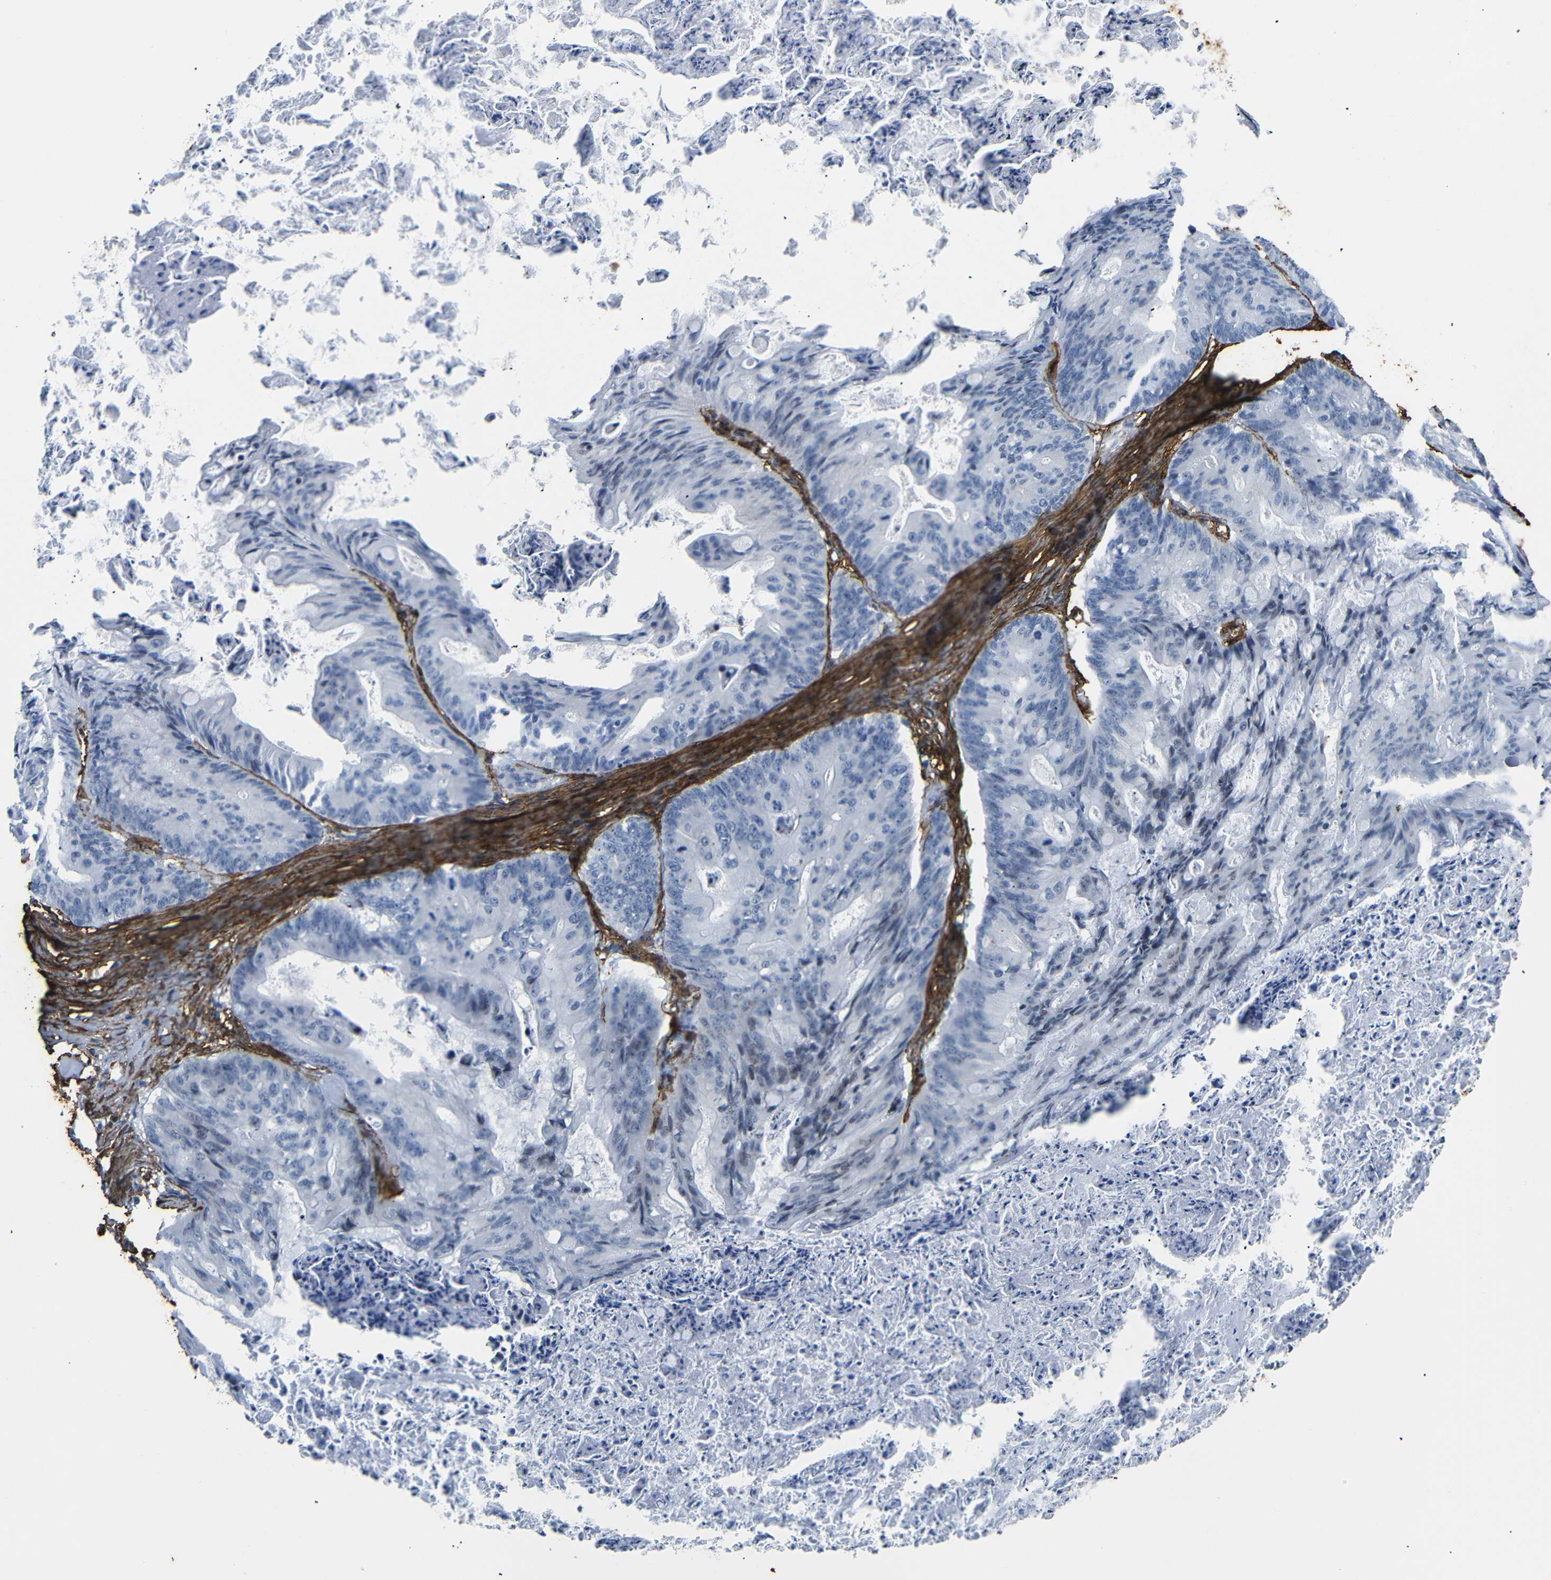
{"staining": {"intensity": "negative", "quantity": "none", "location": "none"}, "tissue": "ovarian cancer", "cell_type": "Tumor cells", "image_type": "cancer", "snomed": [{"axis": "morphology", "description": "Cystadenocarcinoma, mucinous, NOS"}, {"axis": "topography", "description": "Ovary"}], "caption": "The image exhibits no staining of tumor cells in ovarian cancer (mucinous cystadenocarcinoma). The staining is performed using DAB (3,3'-diaminobenzidine) brown chromogen with nuclei counter-stained in using hematoxylin.", "gene": "ACTA2", "patient": {"sex": "female", "age": 36}}